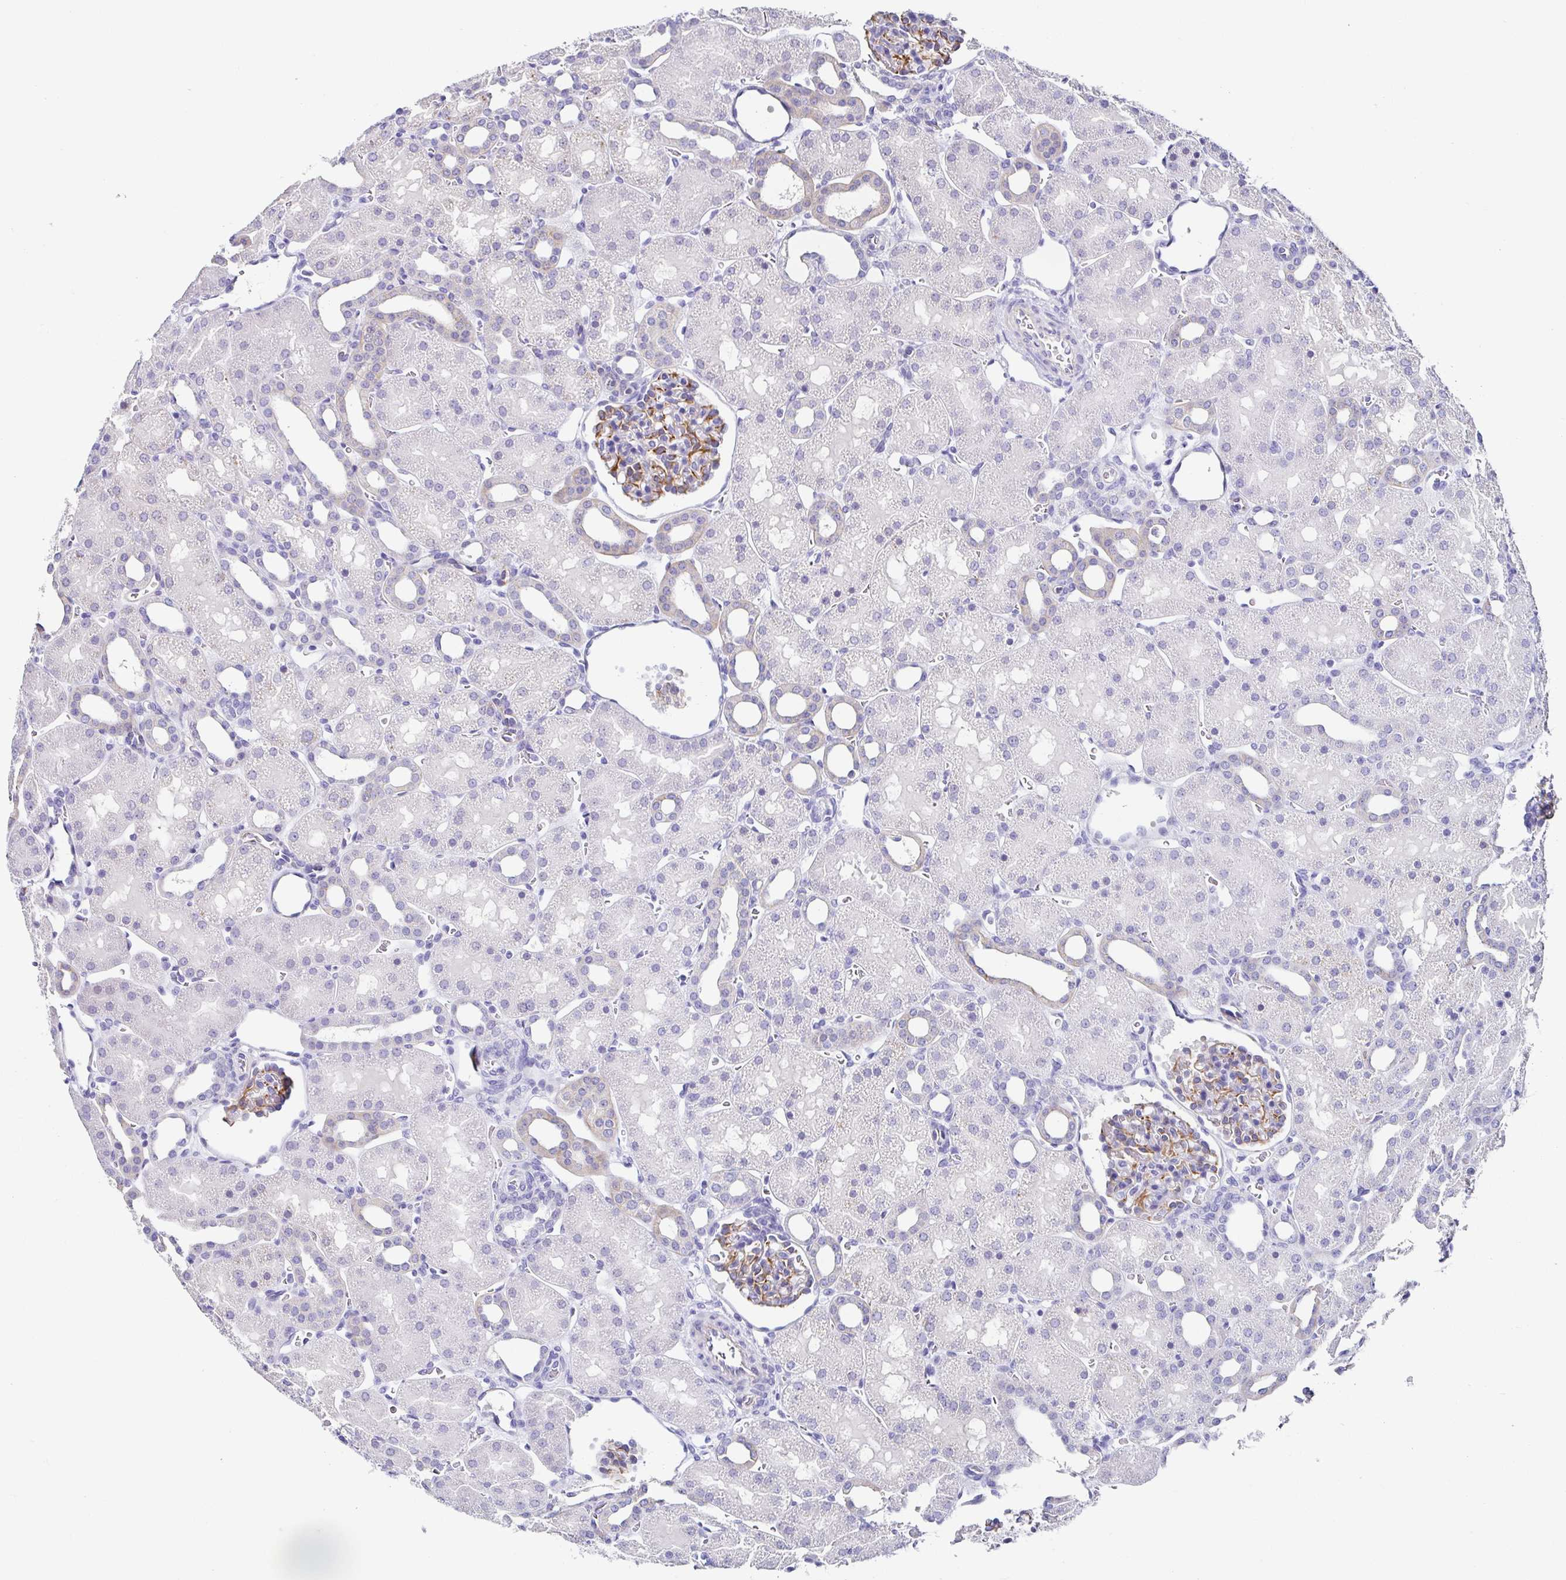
{"staining": {"intensity": "moderate", "quantity": "25%-75%", "location": "cytoplasmic/membranous"}, "tissue": "kidney", "cell_type": "Cells in glomeruli", "image_type": "normal", "snomed": [{"axis": "morphology", "description": "Normal tissue, NOS"}, {"axis": "topography", "description": "Kidney"}], "caption": "IHC histopathology image of normal kidney stained for a protein (brown), which demonstrates medium levels of moderate cytoplasmic/membranous expression in about 25%-75% of cells in glomeruli.", "gene": "TMPRSS11E", "patient": {"sex": "male", "age": 2}}